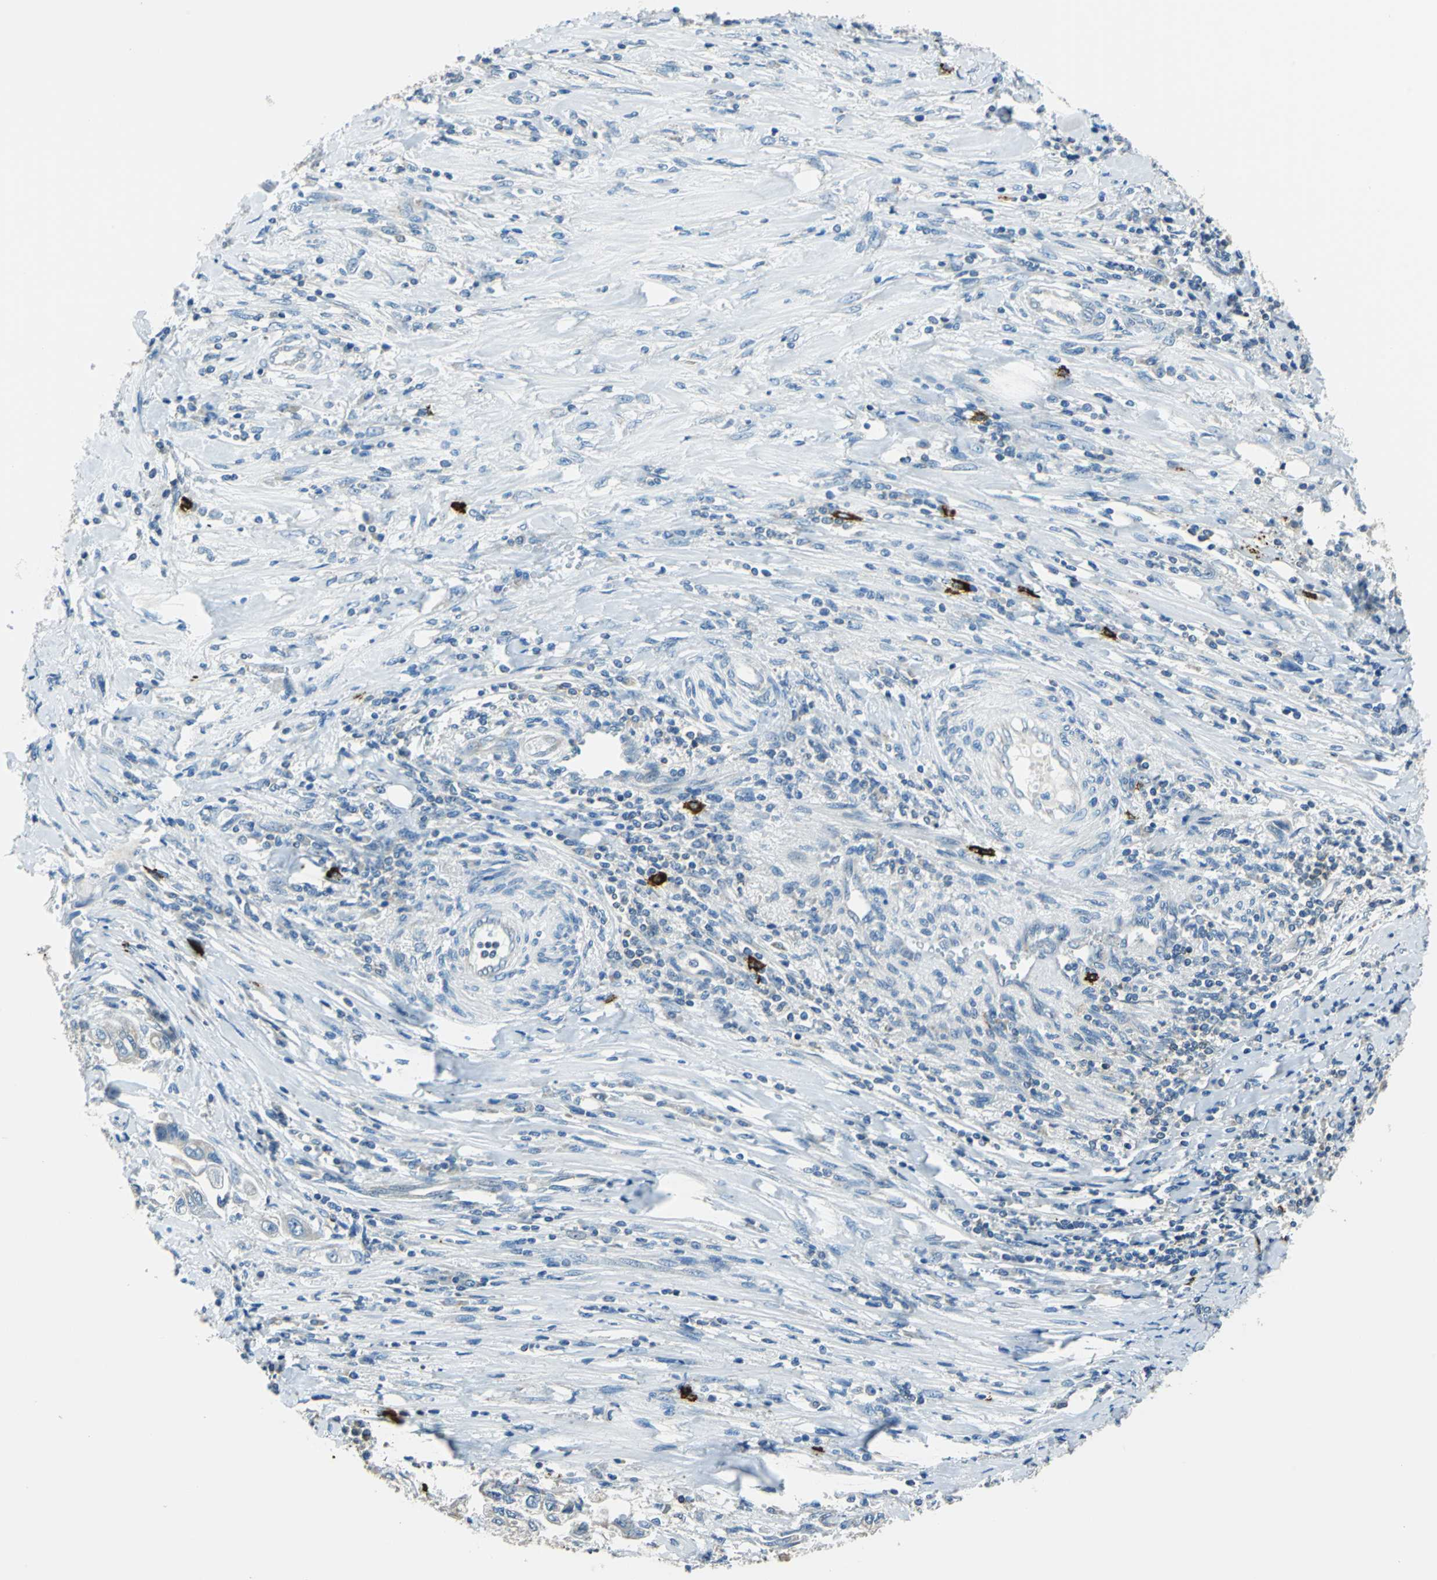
{"staining": {"intensity": "weak", "quantity": "25%-75%", "location": "cytoplasmic/membranous"}, "tissue": "stomach cancer", "cell_type": "Tumor cells", "image_type": "cancer", "snomed": [{"axis": "morphology", "description": "Adenocarcinoma, NOS"}, {"axis": "topography", "description": "Stomach"}], "caption": "Immunohistochemistry (IHC) histopathology image of human stomach adenocarcinoma stained for a protein (brown), which reveals low levels of weak cytoplasmic/membranous staining in approximately 25%-75% of tumor cells.", "gene": "CPA3", "patient": {"sex": "male", "age": 62}}